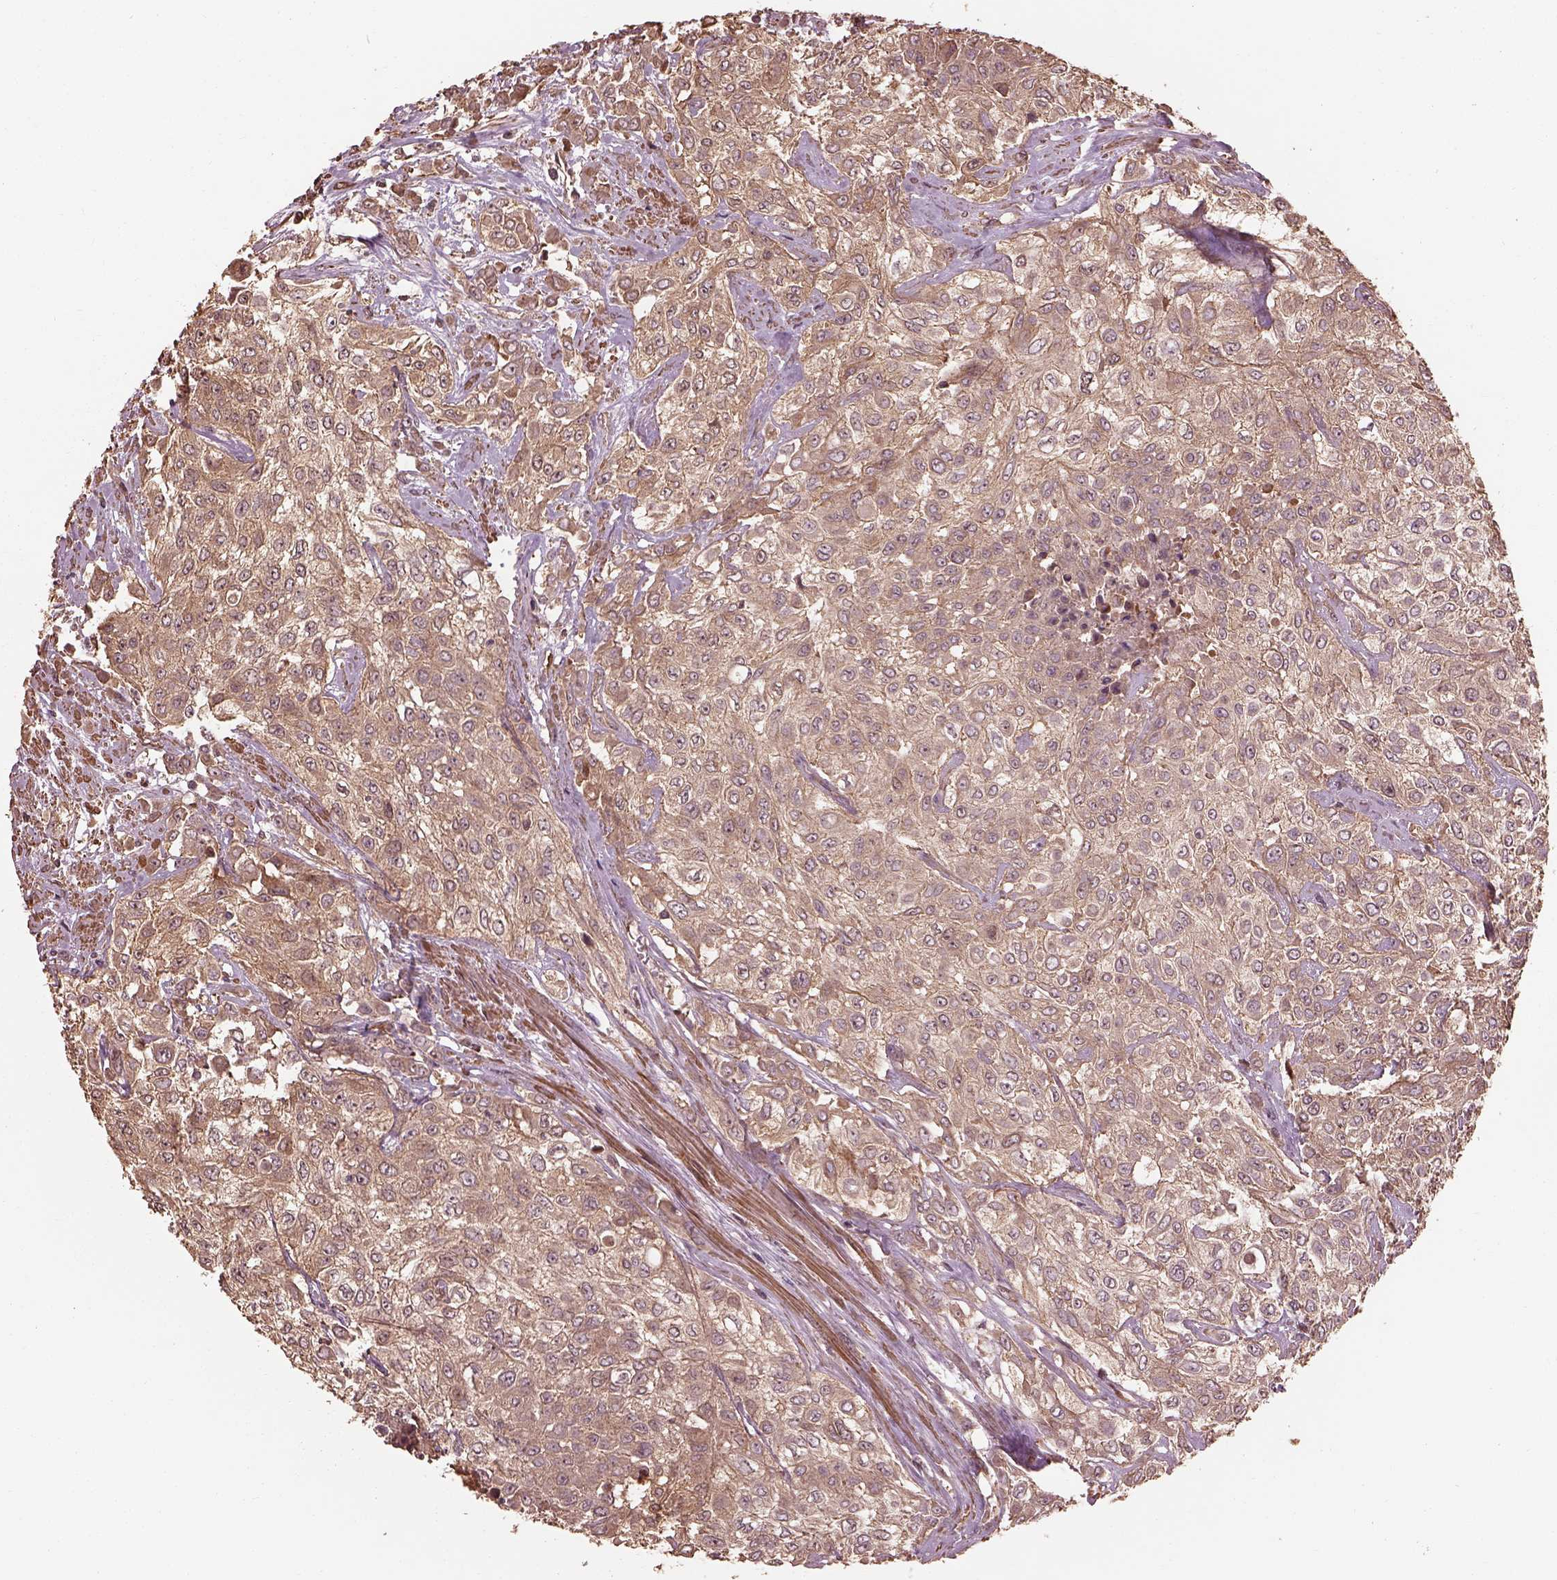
{"staining": {"intensity": "moderate", "quantity": ">75%", "location": "cytoplasmic/membranous"}, "tissue": "urothelial cancer", "cell_type": "Tumor cells", "image_type": "cancer", "snomed": [{"axis": "morphology", "description": "Urothelial carcinoma, High grade"}, {"axis": "topography", "description": "Urinary bladder"}], "caption": "Urothelial cancer was stained to show a protein in brown. There is medium levels of moderate cytoplasmic/membranous positivity in approximately >75% of tumor cells. The protein is shown in brown color, while the nuclei are stained blue.", "gene": "METTL4", "patient": {"sex": "male", "age": 57}}